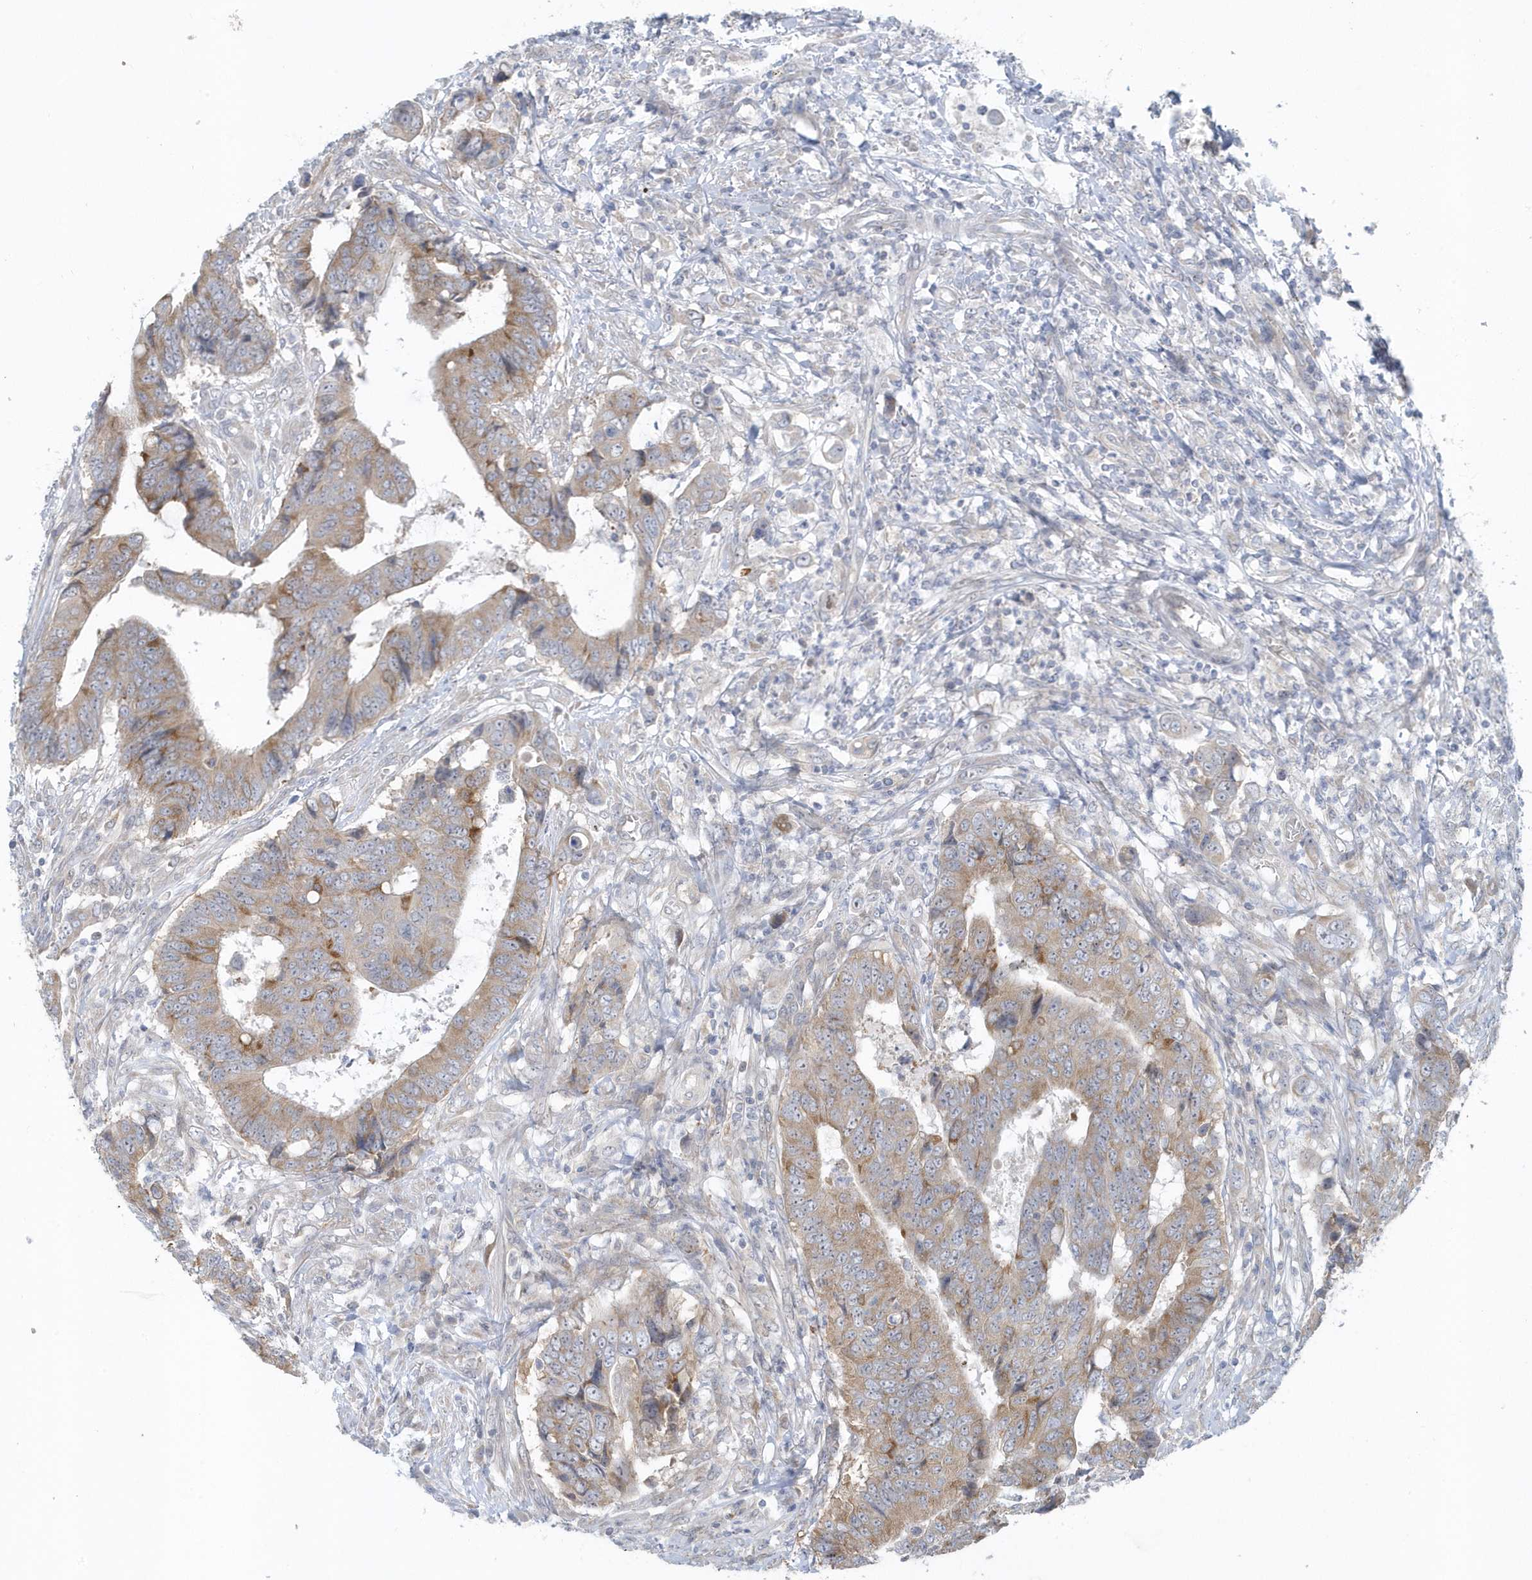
{"staining": {"intensity": "moderate", "quantity": ">75%", "location": "cytoplasmic/membranous"}, "tissue": "colorectal cancer", "cell_type": "Tumor cells", "image_type": "cancer", "snomed": [{"axis": "morphology", "description": "Adenocarcinoma, NOS"}, {"axis": "topography", "description": "Rectum"}], "caption": "Immunohistochemistry (IHC) (DAB) staining of colorectal adenocarcinoma exhibits moderate cytoplasmic/membranous protein positivity in approximately >75% of tumor cells.", "gene": "SCN3A", "patient": {"sex": "male", "age": 84}}